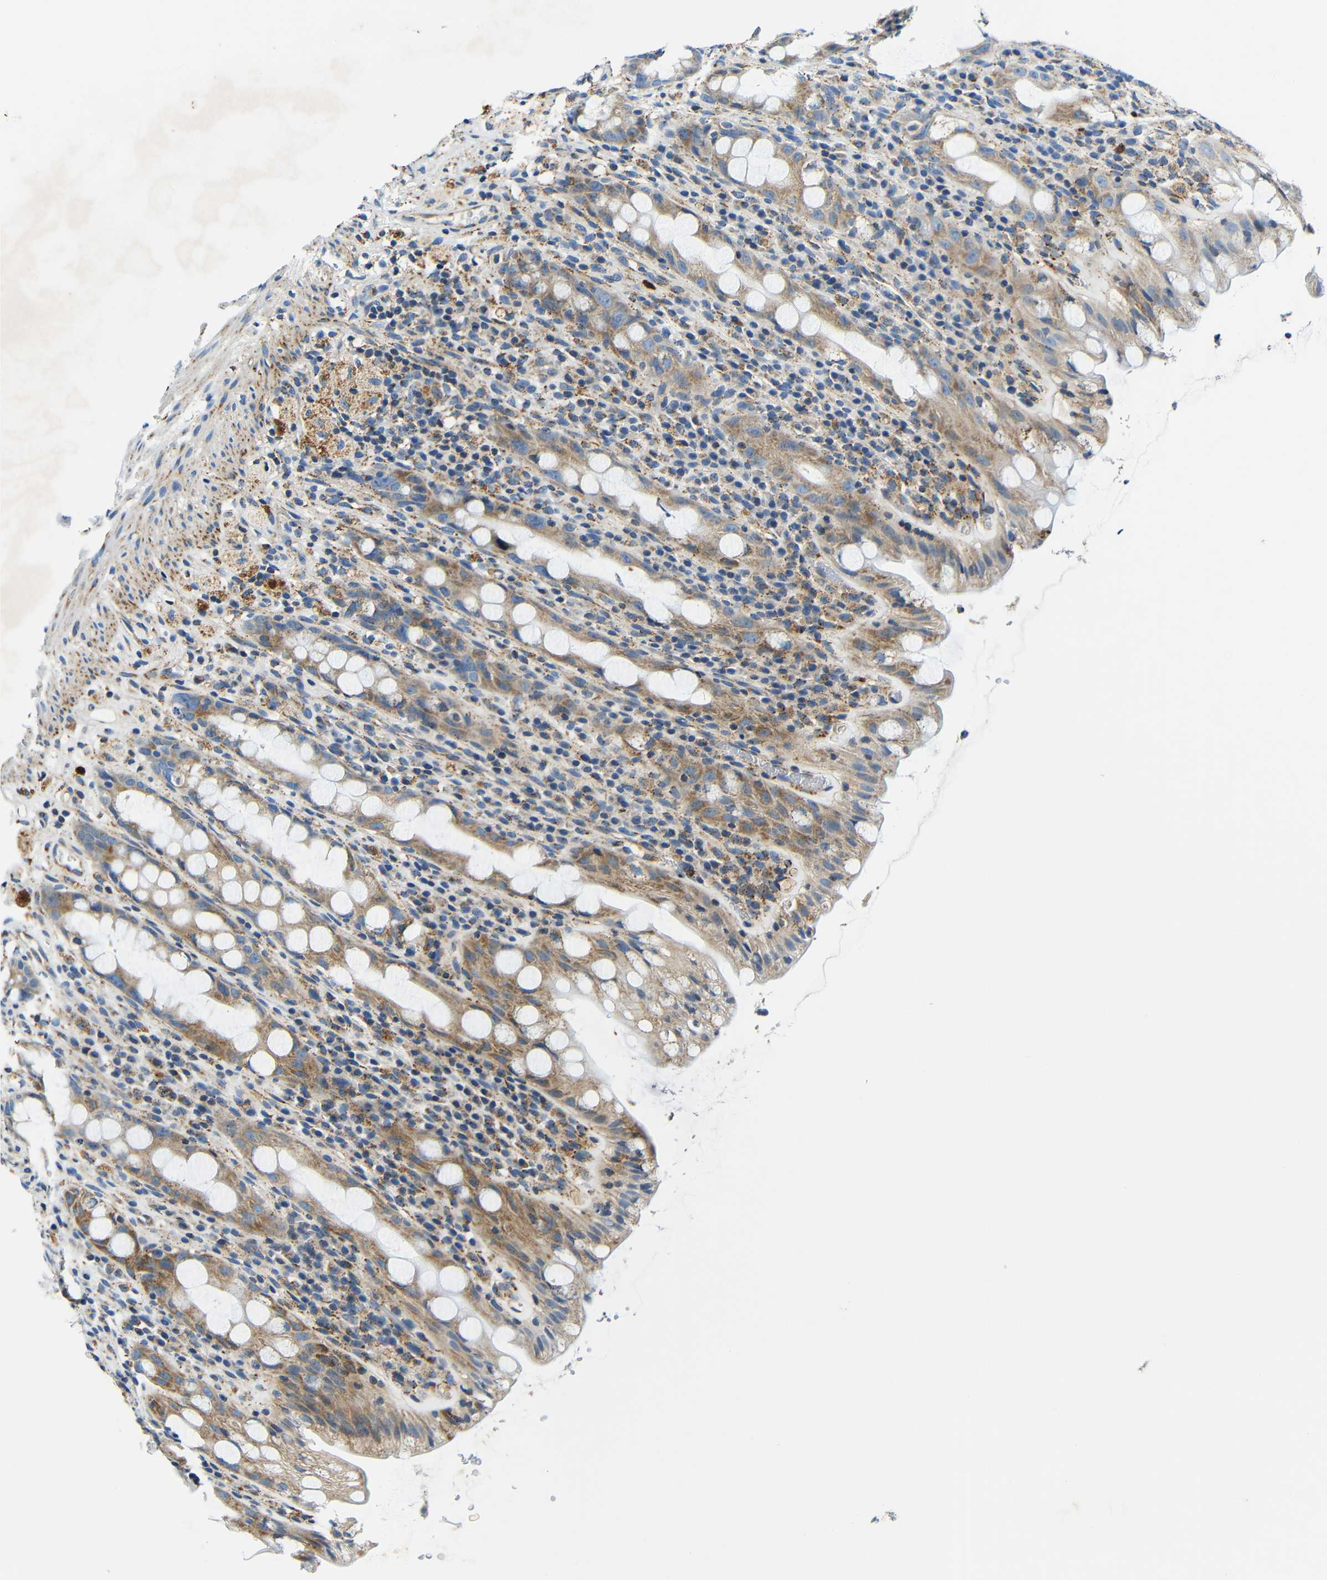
{"staining": {"intensity": "moderate", "quantity": ">75%", "location": "cytoplasmic/membranous"}, "tissue": "rectum", "cell_type": "Glandular cells", "image_type": "normal", "snomed": [{"axis": "morphology", "description": "Normal tissue, NOS"}, {"axis": "topography", "description": "Rectum"}], "caption": "Rectum stained for a protein displays moderate cytoplasmic/membranous positivity in glandular cells. (DAB IHC with brightfield microscopy, high magnification).", "gene": "GALNT18", "patient": {"sex": "male", "age": 44}}